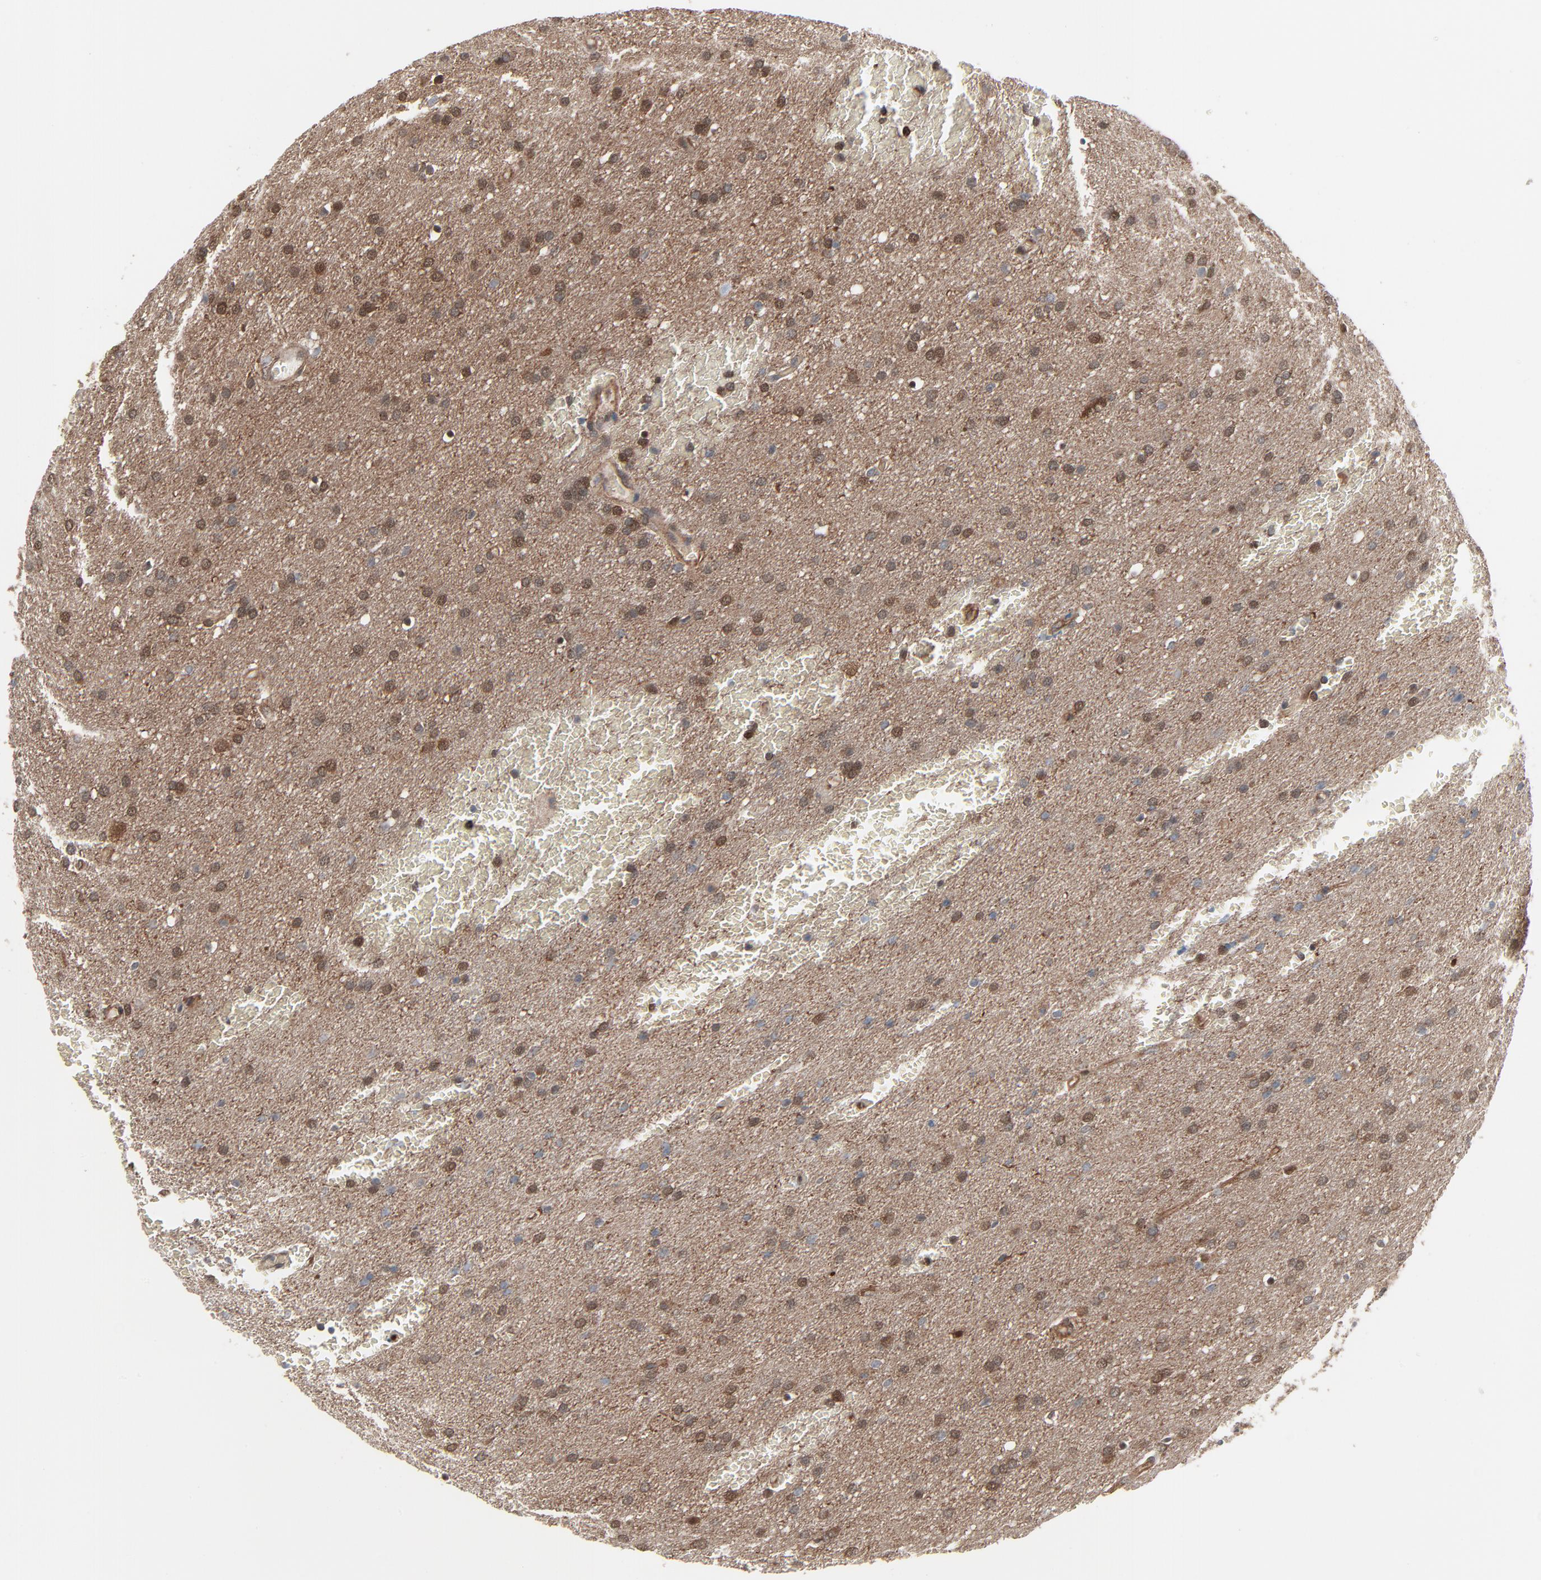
{"staining": {"intensity": "weak", "quantity": "<25%", "location": "cytoplasmic/membranous"}, "tissue": "glioma", "cell_type": "Tumor cells", "image_type": "cancer", "snomed": [{"axis": "morphology", "description": "Glioma, malignant, Low grade"}, {"axis": "topography", "description": "Brain"}], "caption": "IHC micrograph of neoplastic tissue: human low-grade glioma (malignant) stained with DAB (3,3'-diaminobenzidine) displays no significant protein positivity in tumor cells.", "gene": "OPTN", "patient": {"sex": "female", "age": 32}}